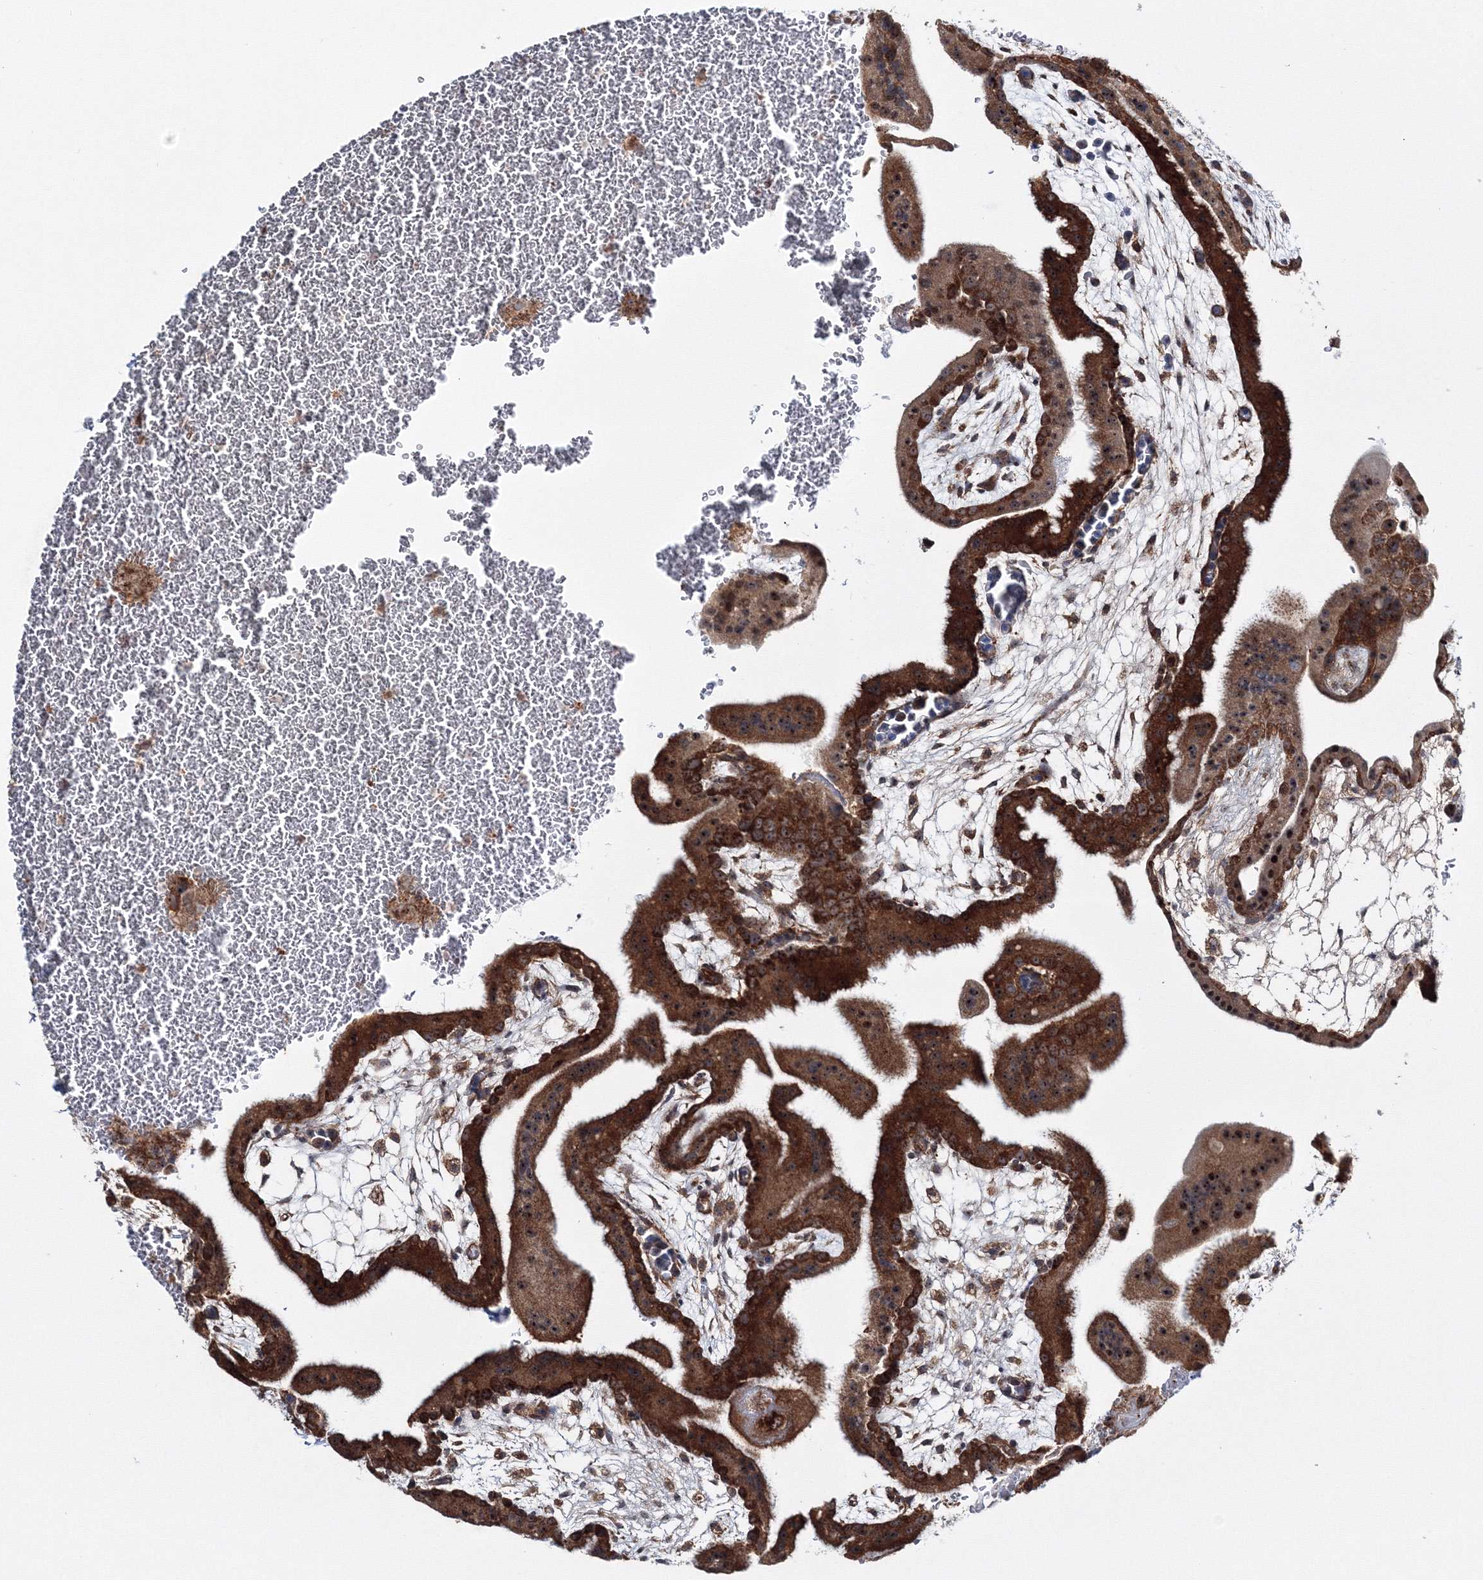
{"staining": {"intensity": "strong", "quantity": ">75%", "location": "cytoplasmic/membranous,nuclear"}, "tissue": "placenta", "cell_type": "Decidual cells", "image_type": "normal", "snomed": [{"axis": "morphology", "description": "Normal tissue, NOS"}, {"axis": "topography", "description": "Placenta"}], "caption": "Decidual cells reveal high levels of strong cytoplasmic/membranous,nuclear staining in about >75% of cells in normal placenta. (Brightfield microscopy of DAB IHC at high magnification).", "gene": "PEX13", "patient": {"sex": "female", "age": 35}}